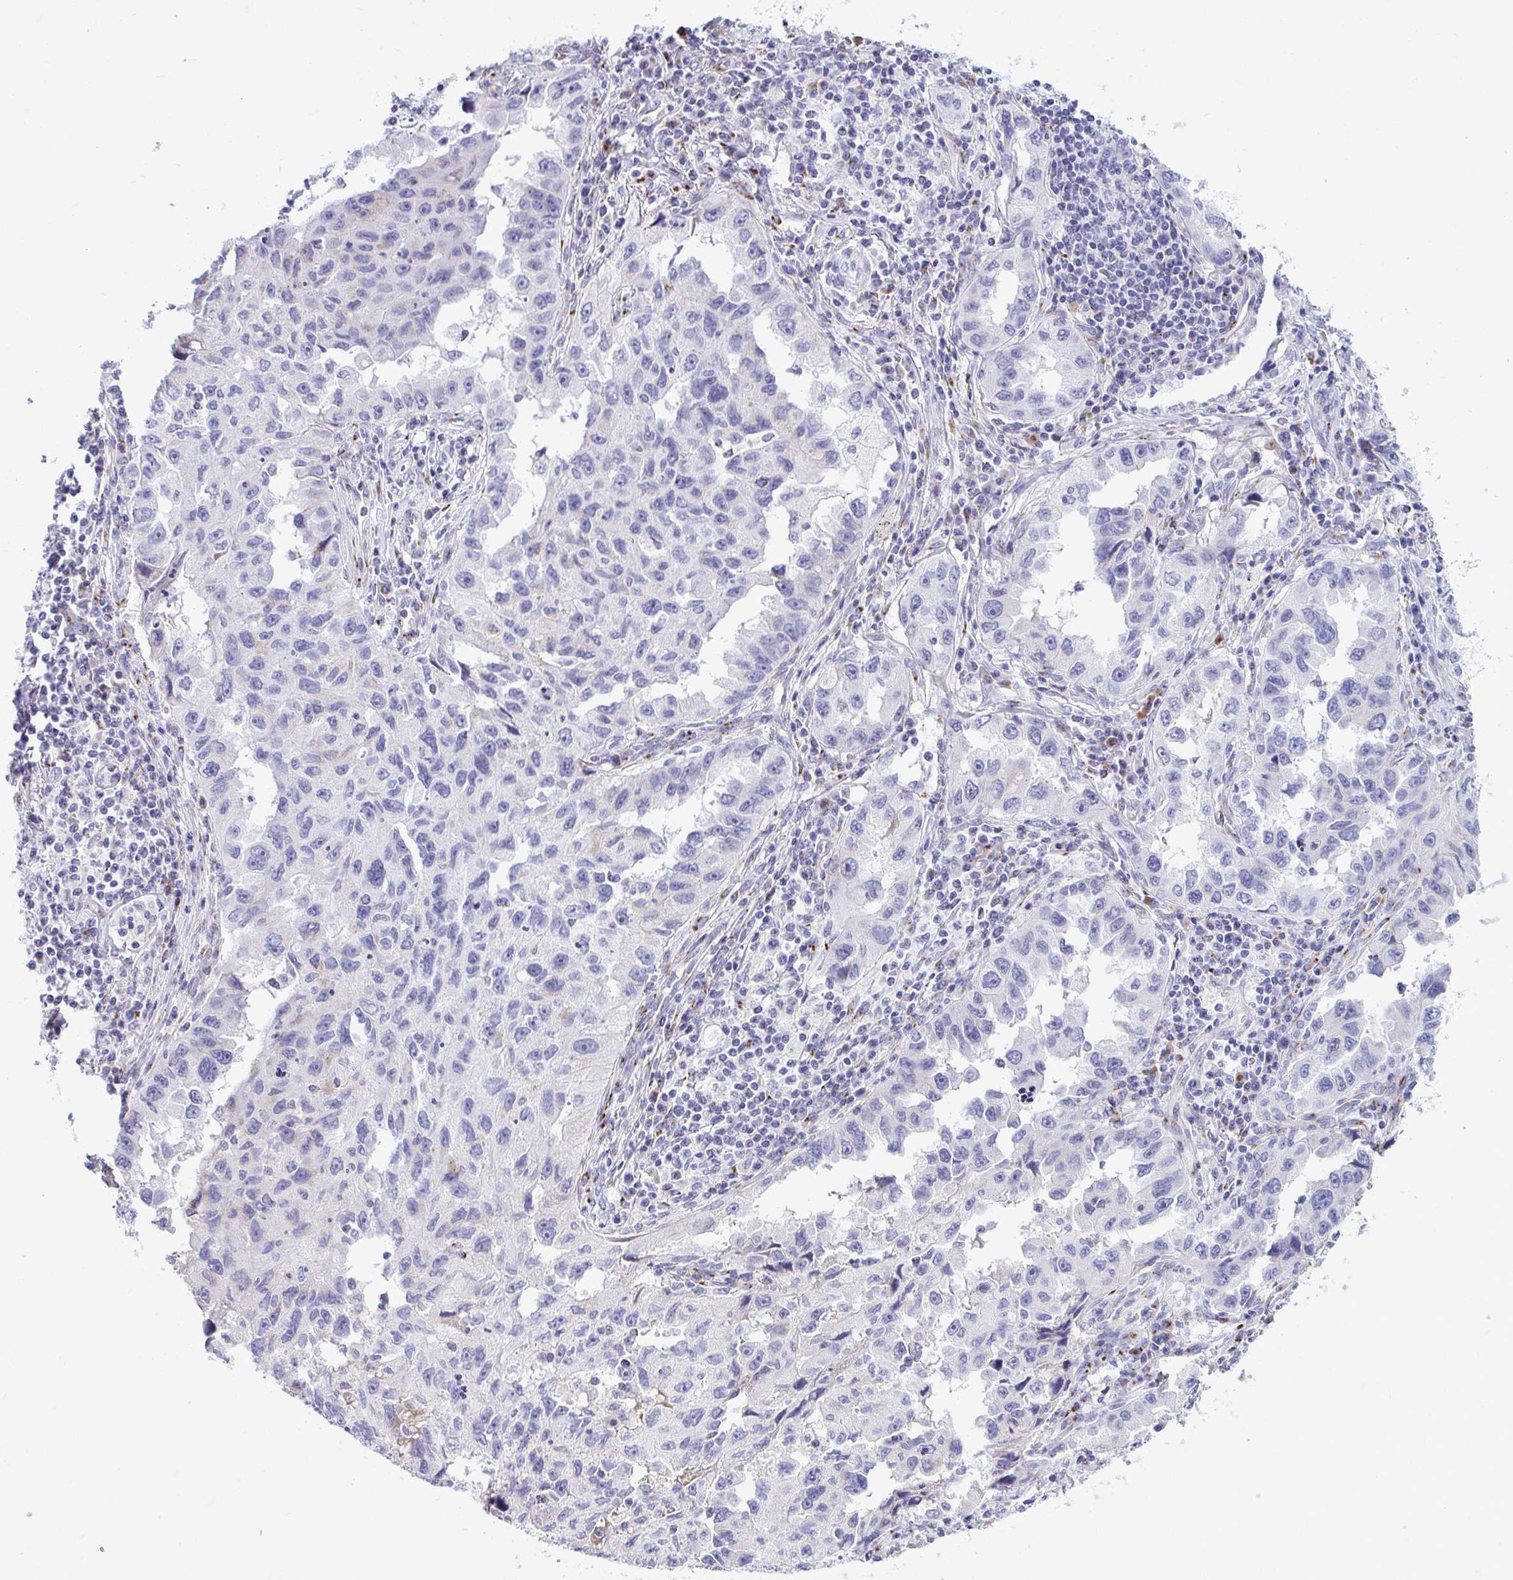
{"staining": {"intensity": "negative", "quantity": "none", "location": "none"}, "tissue": "lung cancer", "cell_type": "Tumor cells", "image_type": "cancer", "snomed": [{"axis": "morphology", "description": "Adenocarcinoma, NOS"}, {"axis": "topography", "description": "Lung"}], "caption": "A histopathology image of adenocarcinoma (lung) stained for a protein reveals no brown staining in tumor cells. Brightfield microscopy of IHC stained with DAB (brown) and hematoxylin (blue), captured at high magnification.", "gene": "DTX4", "patient": {"sex": "female", "age": 73}}